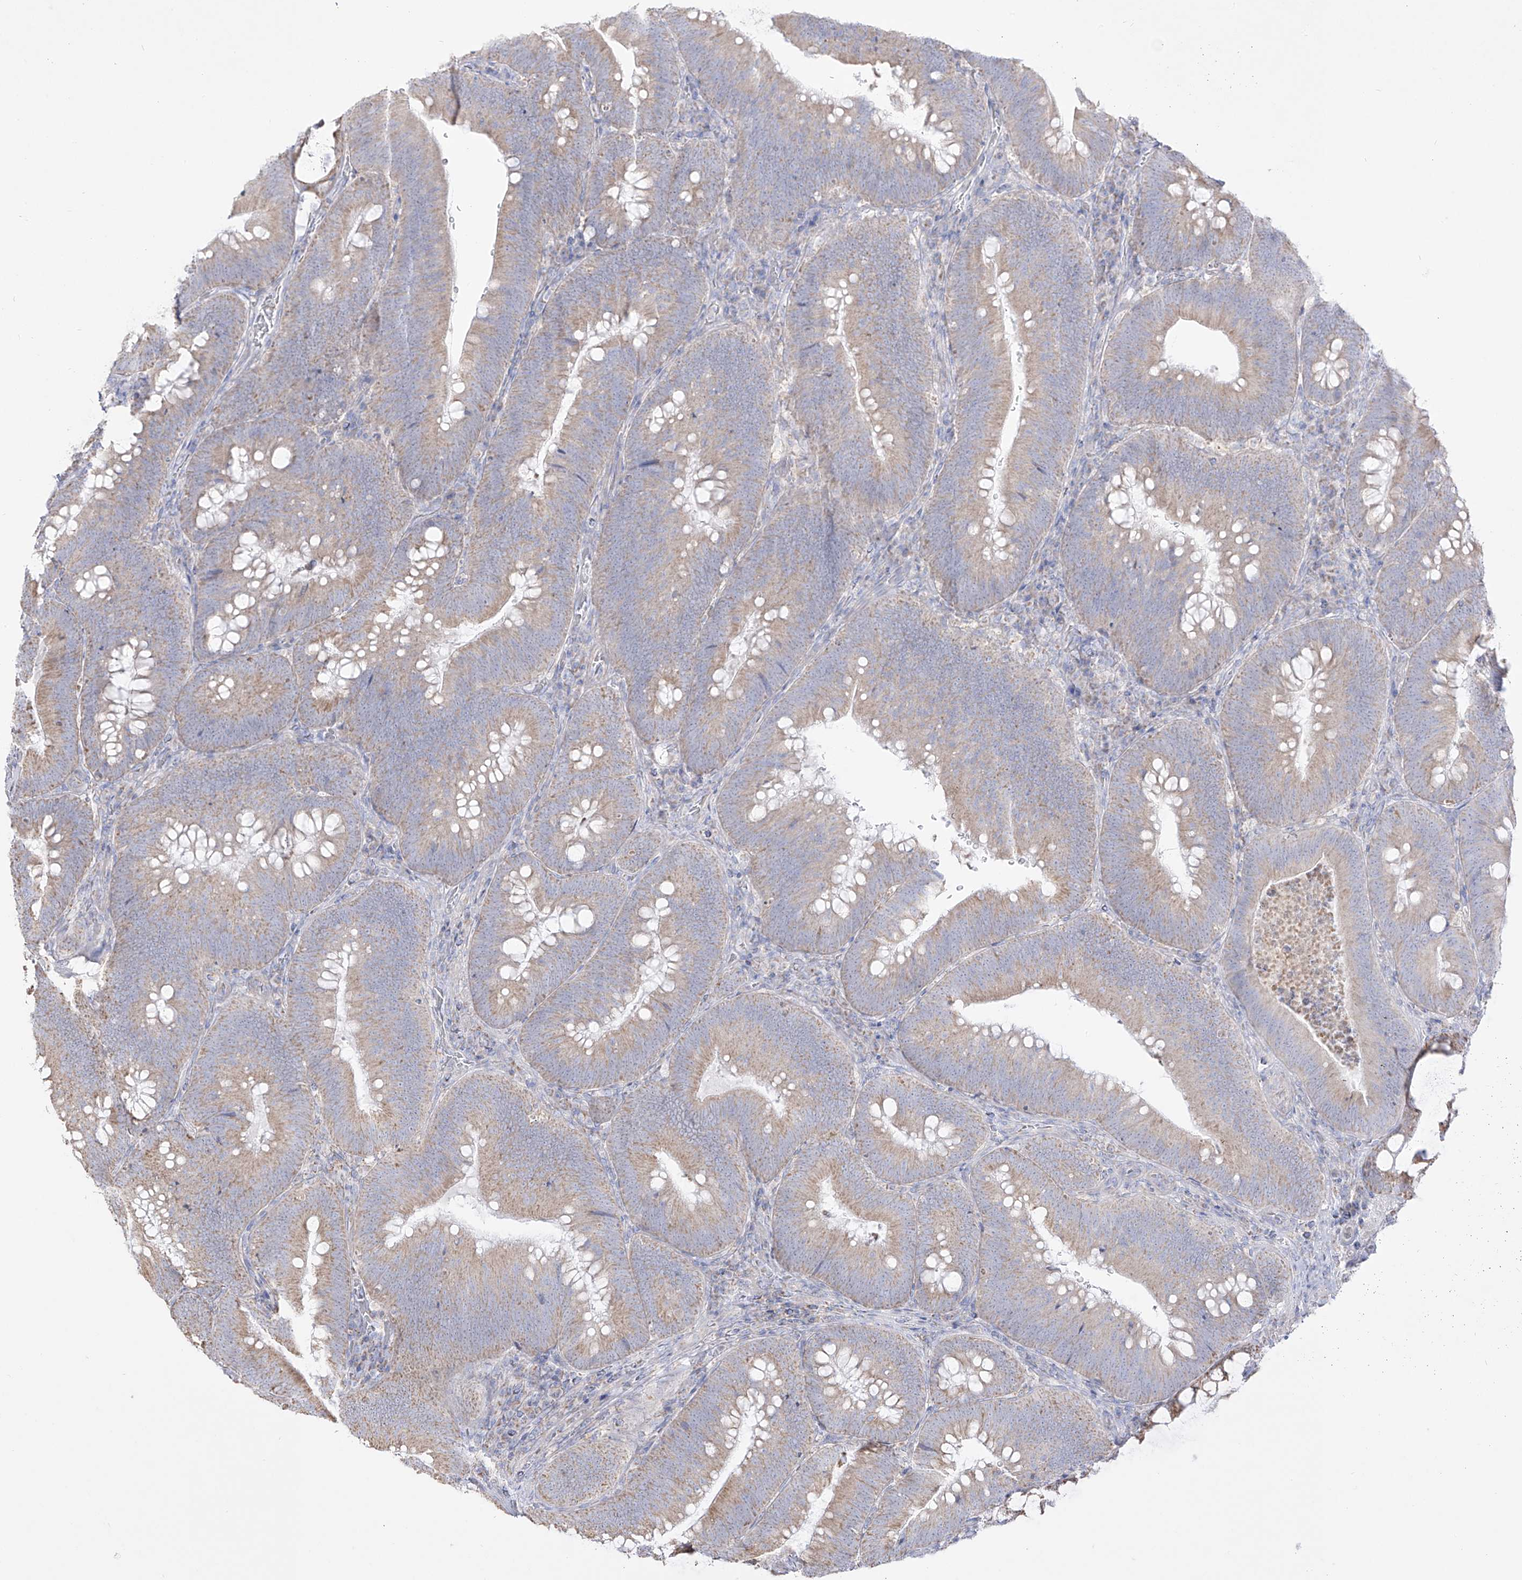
{"staining": {"intensity": "weak", "quantity": "25%-75%", "location": "cytoplasmic/membranous"}, "tissue": "colorectal cancer", "cell_type": "Tumor cells", "image_type": "cancer", "snomed": [{"axis": "morphology", "description": "Normal tissue, NOS"}, {"axis": "topography", "description": "Colon"}], "caption": "Immunohistochemical staining of colorectal cancer demonstrates low levels of weak cytoplasmic/membranous positivity in about 25%-75% of tumor cells. The staining was performed using DAB to visualize the protein expression in brown, while the nuclei were stained in blue with hematoxylin (Magnification: 20x).", "gene": "RCHY1", "patient": {"sex": "female", "age": 82}}